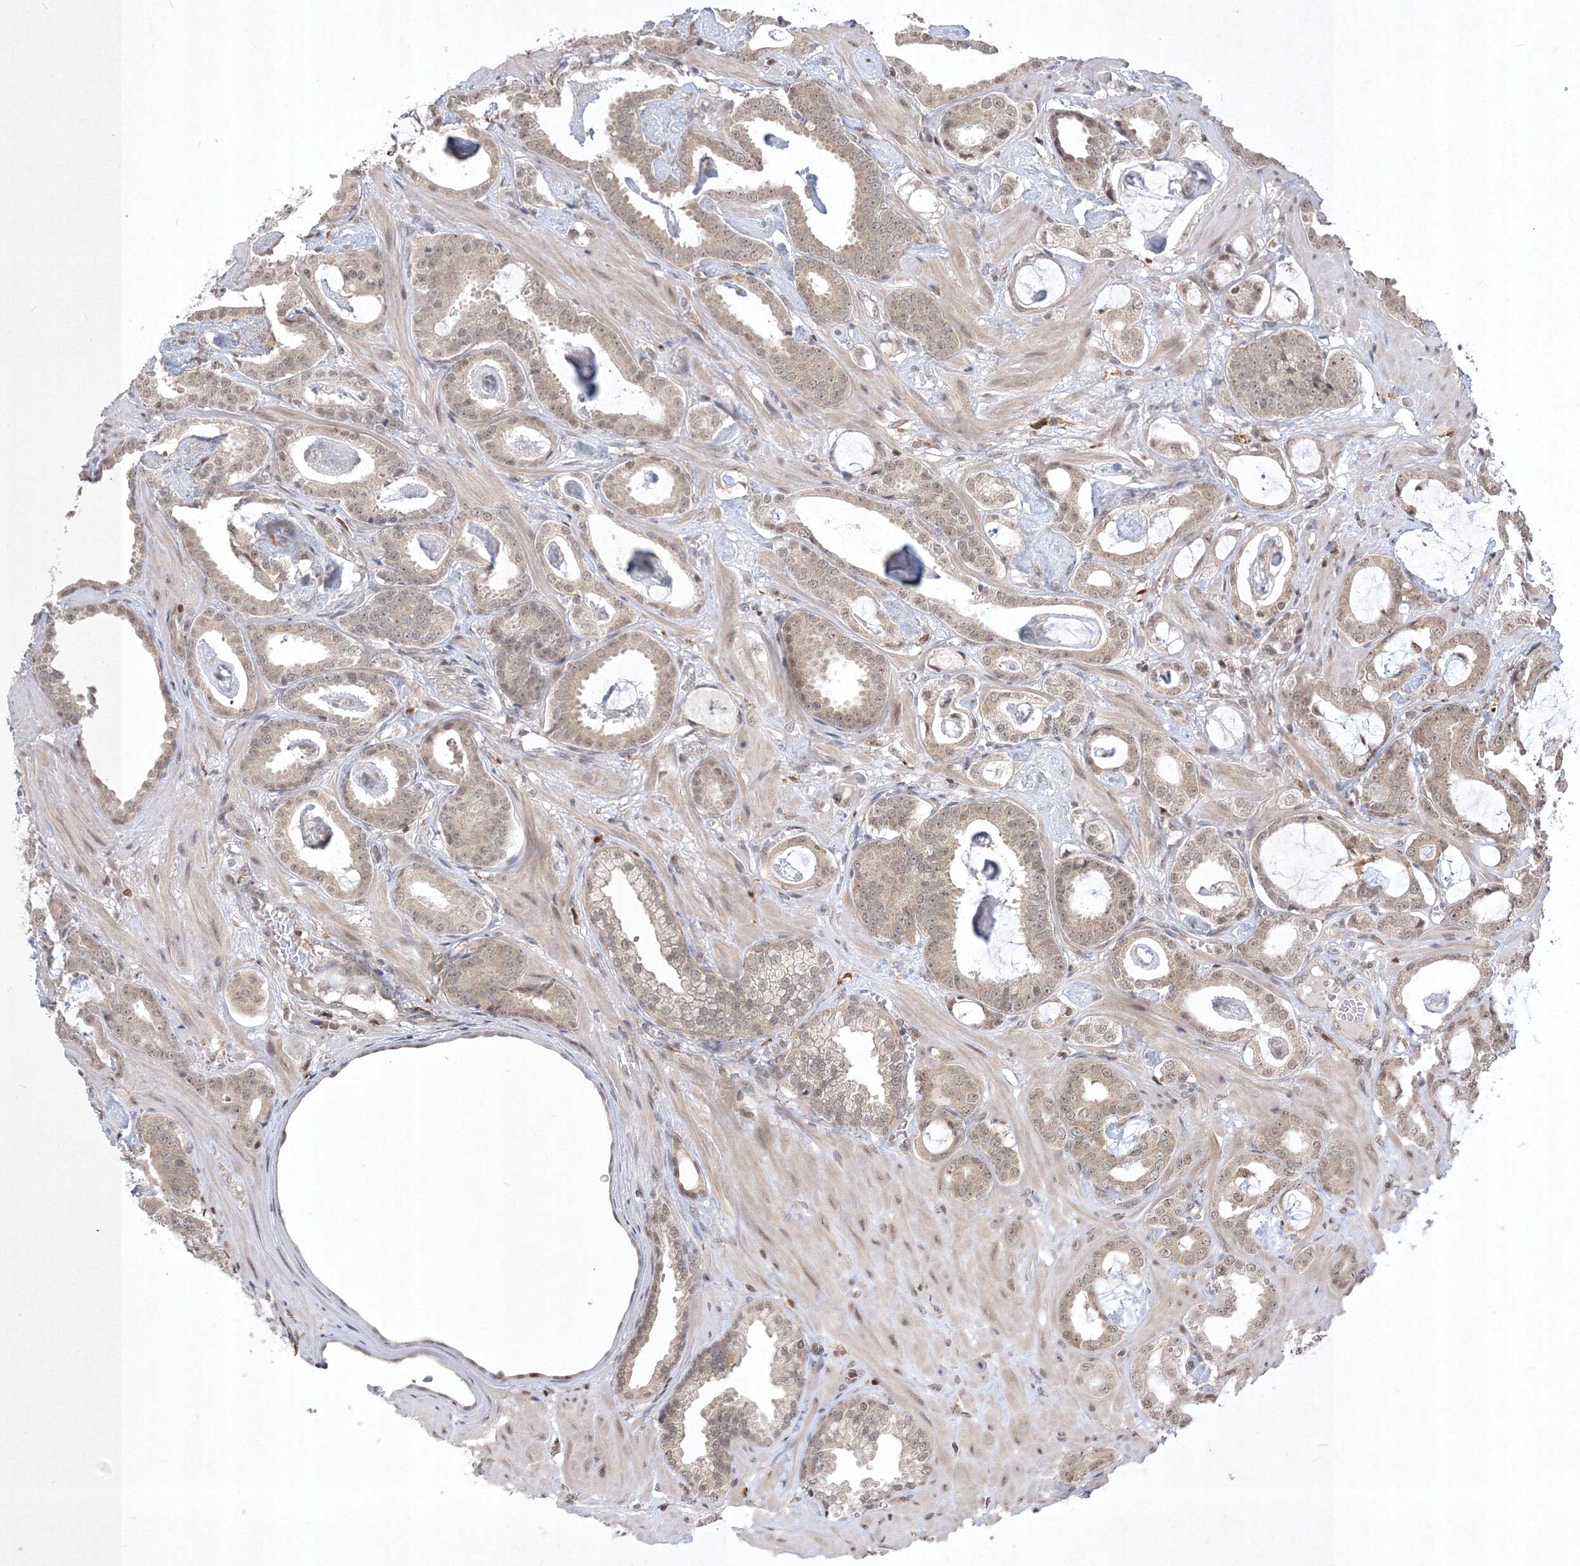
{"staining": {"intensity": "negative", "quantity": "none", "location": "none"}, "tissue": "prostate cancer", "cell_type": "Tumor cells", "image_type": "cancer", "snomed": [{"axis": "morphology", "description": "Adenocarcinoma, Low grade"}, {"axis": "topography", "description": "Prostate"}], "caption": "IHC micrograph of neoplastic tissue: human adenocarcinoma (low-grade) (prostate) stained with DAB (3,3'-diaminobenzidine) shows no significant protein expression in tumor cells.", "gene": "TAB1", "patient": {"sex": "male", "age": 53}}